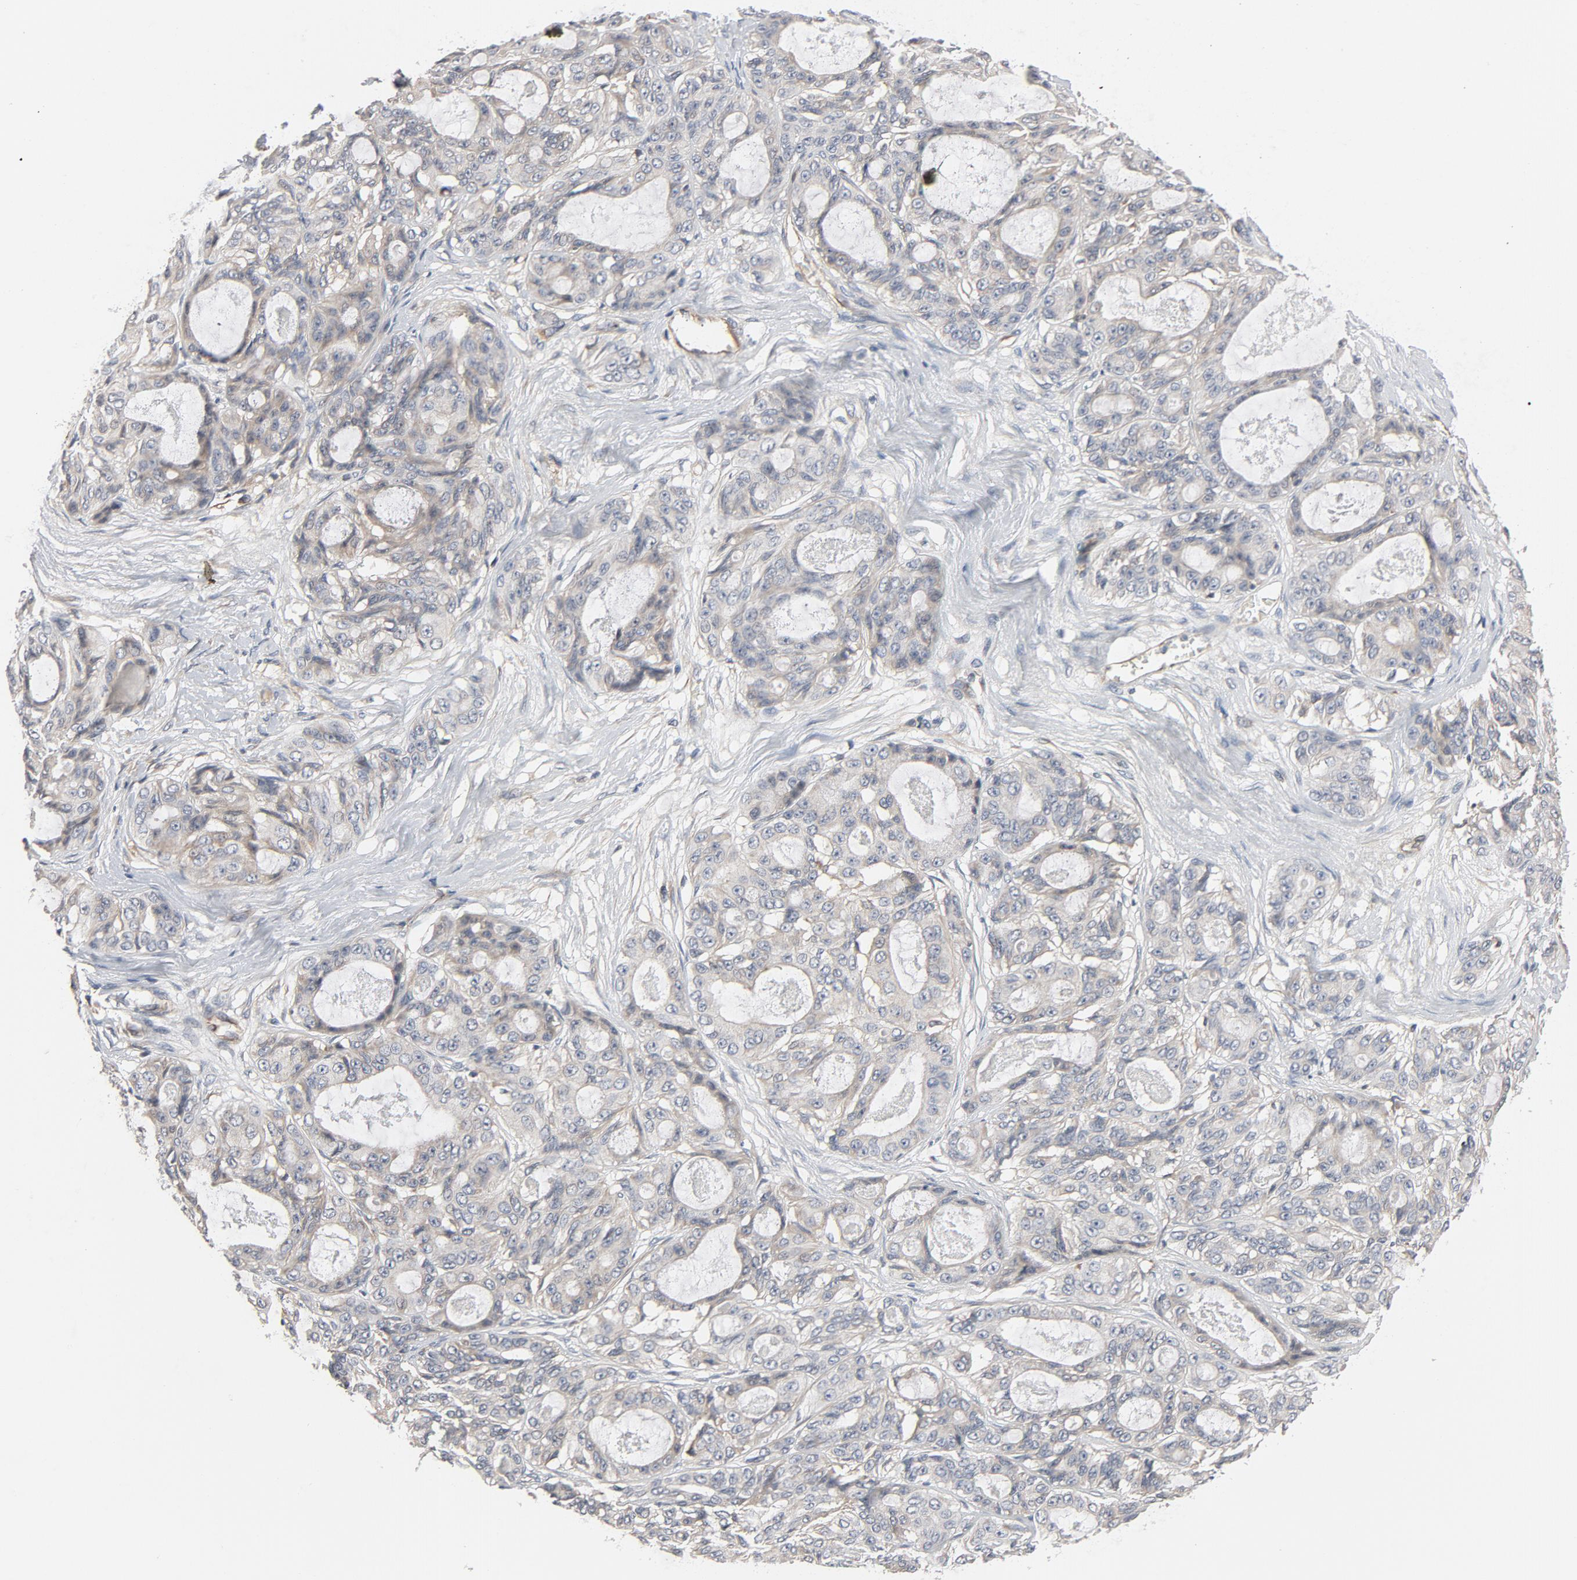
{"staining": {"intensity": "weak", "quantity": ">75%", "location": "cytoplasmic/membranous"}, "tissue": "ovarian cancer", "cell_type": "Tumor cells", "image_type": "cancer", "snomed": [{"axis": "morphology", "description": "Carcinoma, endometroid"}, {"axis": "topography", "description": "Ovary"}], "caption": "Immunohistochemical staining of ovarian cancer (endometroid carcinoma) demonstrates weak cytoplasmic/membranous protein expression in approximately >75% of tumor cells.", "gene": "TRIOBP", "patient": {"sex": "female", "age": 61}}